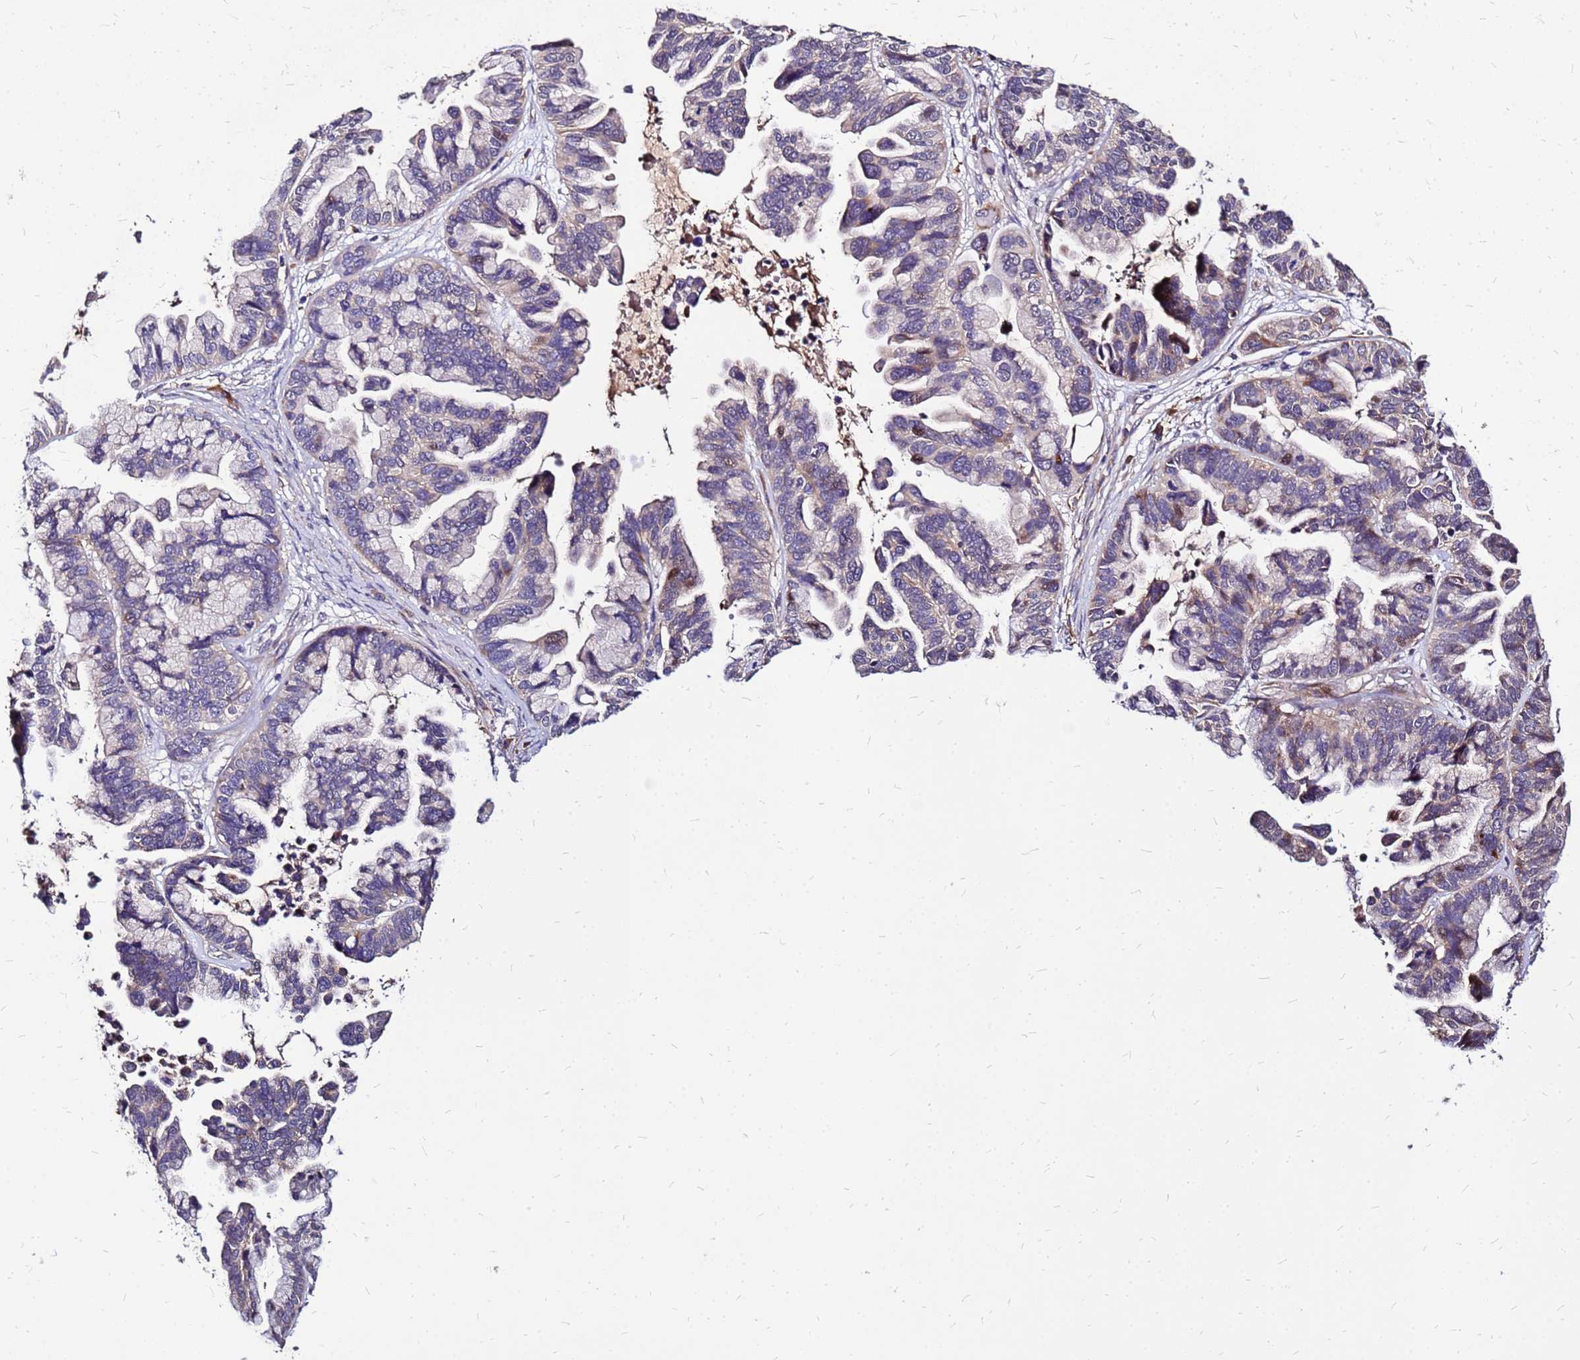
{"staining": {"intensity": "moderate", "quantity": "25%-75%", "location": "cytoplasmic/membranous,nuclear"}, "tissue": "ovarian cancer", "cell_type": "Tumor cells", "image_type": "cancer", "snomed": [{"axis": "morphology", "description": "Cystadenocarcinoma, serous, NOS"}, {"axis": "topography", "description": "Ovary"}], "caption": "An immunohistochemistry (IHC) micrograph of tumor tissue is shown. Protein staining in brown labels moderate cytoplasmic/membranous and nuclear positivity in ovarian cancer within tumor cells. (IHC, brightfield microscopy, high magnification).", "gene": "ARHGEF5", "patient": {"sex": "female", "age": 56}}